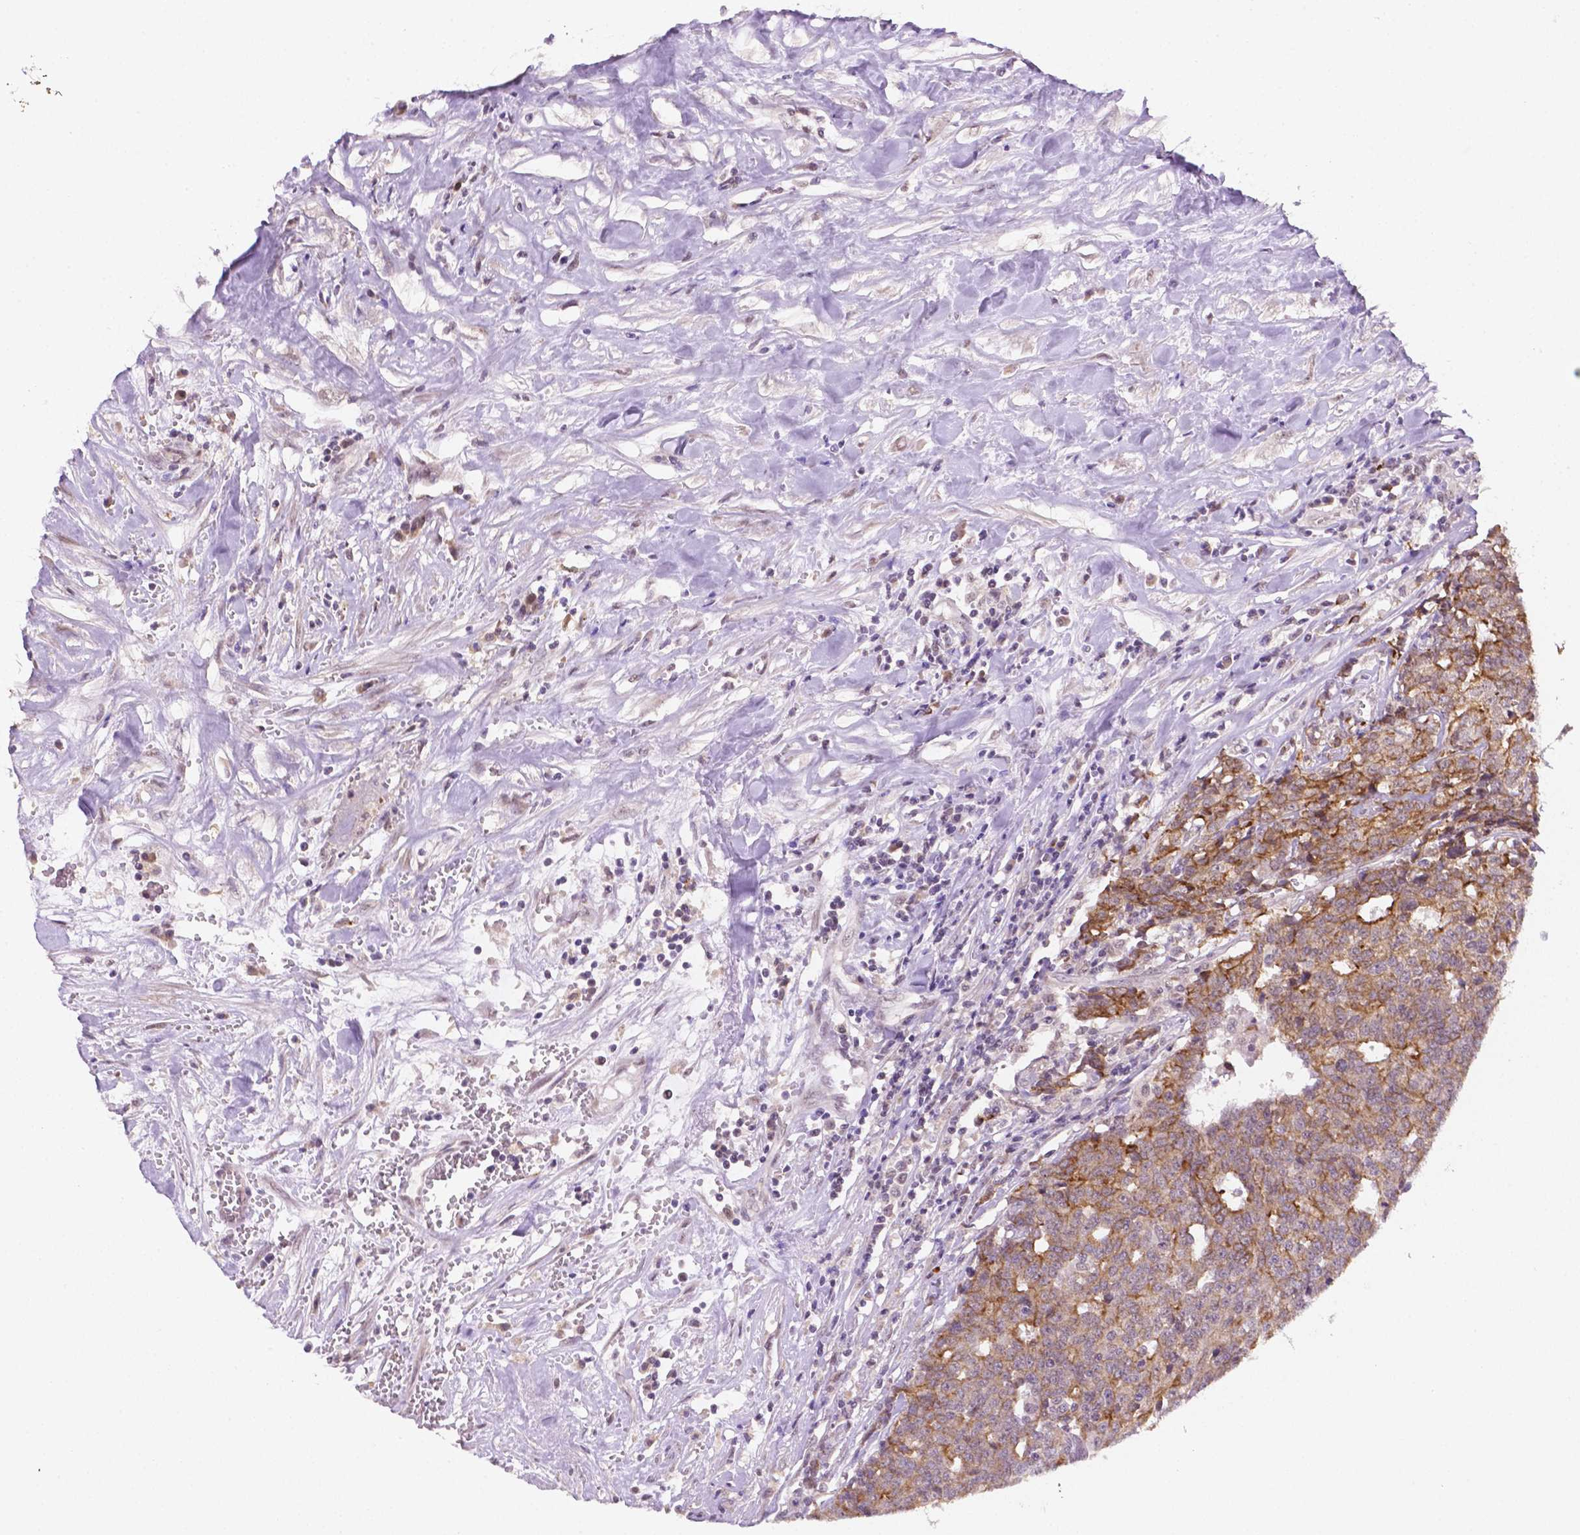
{"staining": {"intensity": "moderate", "quantity": "25%-75%", "location": "cytoplasmic/membranous"}, "tissue": "prostate cancer", "cell_type": "Tumor cells", "image_type": "cancer", "snomed": [{"axis": "morphology", "description": "Adenocarcinoma, High grade"}, {"axis": "topography", "description": "Prostate and seminal vesicle, NOS"}], "caption": "Immunohistochemistry (IHC) of human prostate cancer (adenocarcinoma (high-grade)) demonstrates medium levels of moderate cytoplasmic/membranous expression in approximately 25%-75% of tumor cells.", "gene": "SHLD3", "patient": {"sex": "male", "age": 60}}